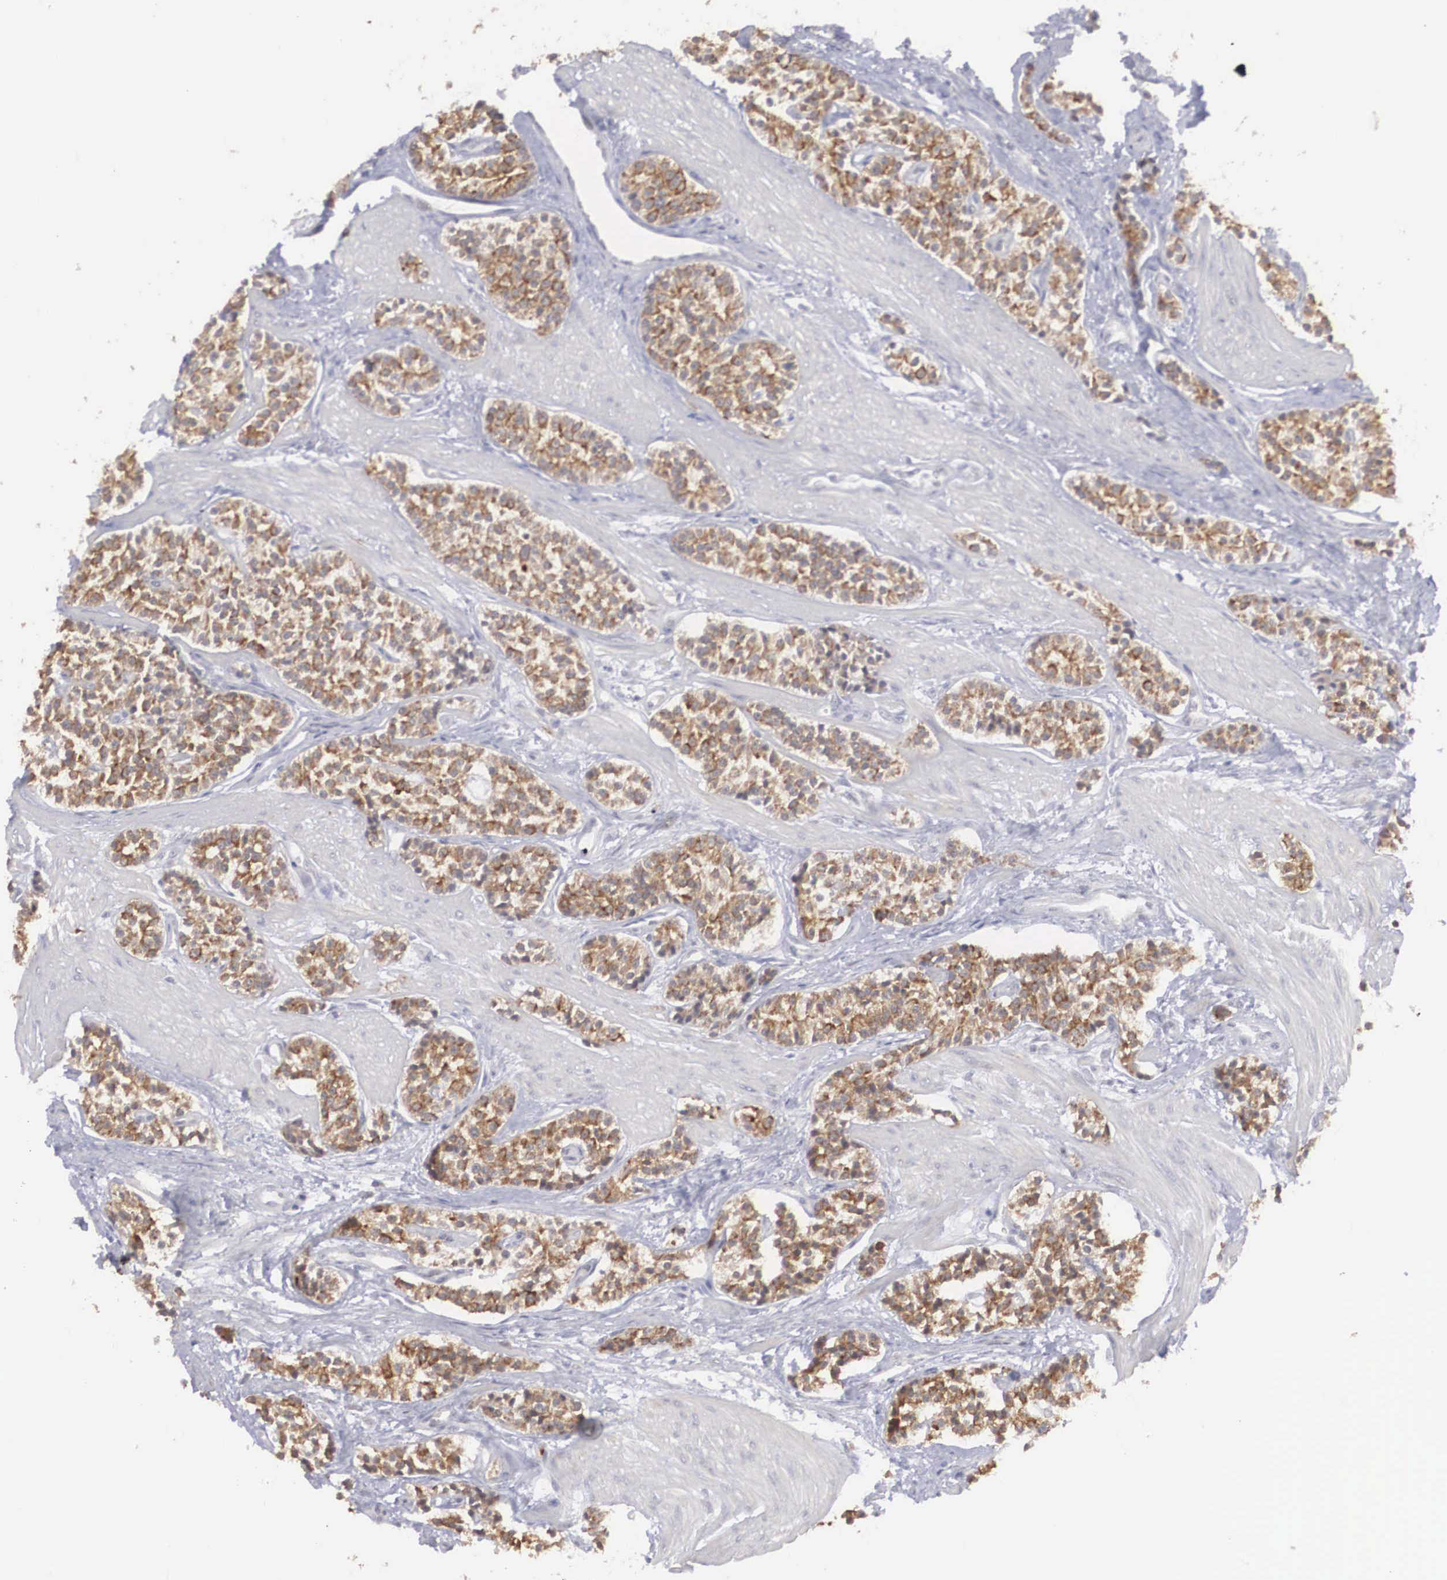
{"staining": {"intensity": "strong", "quantity": ">75%", "location": "cytoplasmic/membranous"}, "tissue": "carcinoid", "cell_type": "Tumor cells", "image_type": "cancer", "snomed": [{"axis": "morphology", "description": "Carcinoid, malignant, NOS"}, {"axis": "topography", "description": "Stomach"}], "caption": "High-magnification brightfield microscopy of carcinoid stained with DAB (3,3'-diaminobenzidine) (brown) and counterstained with hematoxylin (blue). tumor cells exhibit strong cytoplasmic/membranous staining is present in about>75% of cells. (DAB (3,3'-diaminobenzidine) IHC with brightfield microscopy, high magnification).", "gene": "WDR89", "patient": {"sex": "female", "age": 76}}